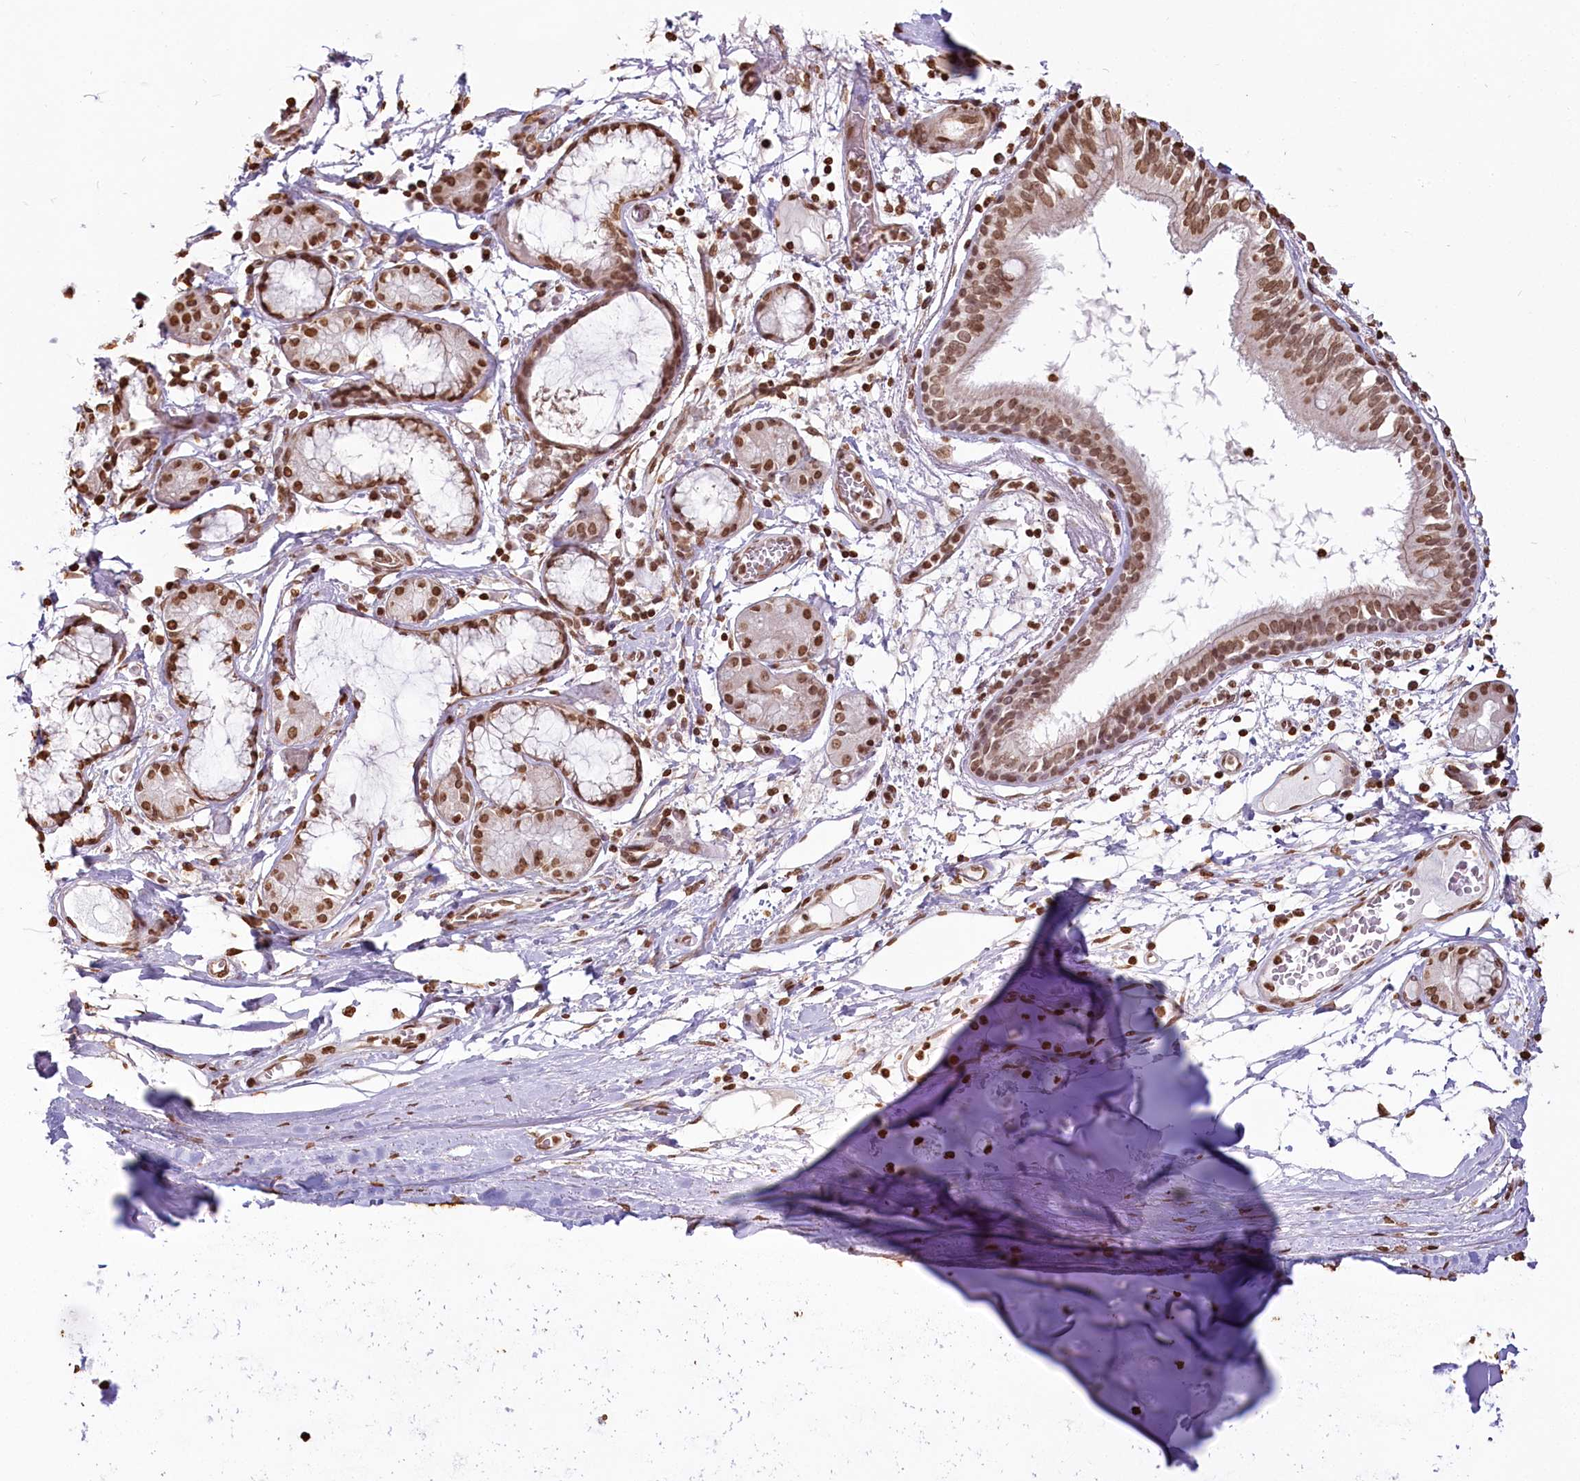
{"staining": {"intensity": "strong", "quantity": ">75%", "location": "nuclear"}, "tissue": "adipose tissue", "cell_type": "Adipocytes", "image_type": "normal", "snomed": [{"axis": "morphology", "description": "Normal tissue, NOS"}, {"axis": "topography", "description": "Cartilage tissue"}], "caption": "IHC staining of normal adipose tissue, which shows high levels of strong nuclear expression in about >75% of adipocytes indicating strong nuclear protein staining. The staining was performed using DAB (brown) for protein detection and nuclei were counterstained in hematoxylin (blue).", "gene": "FAM13A", "patient": {"sex": "female", "age": 63}}